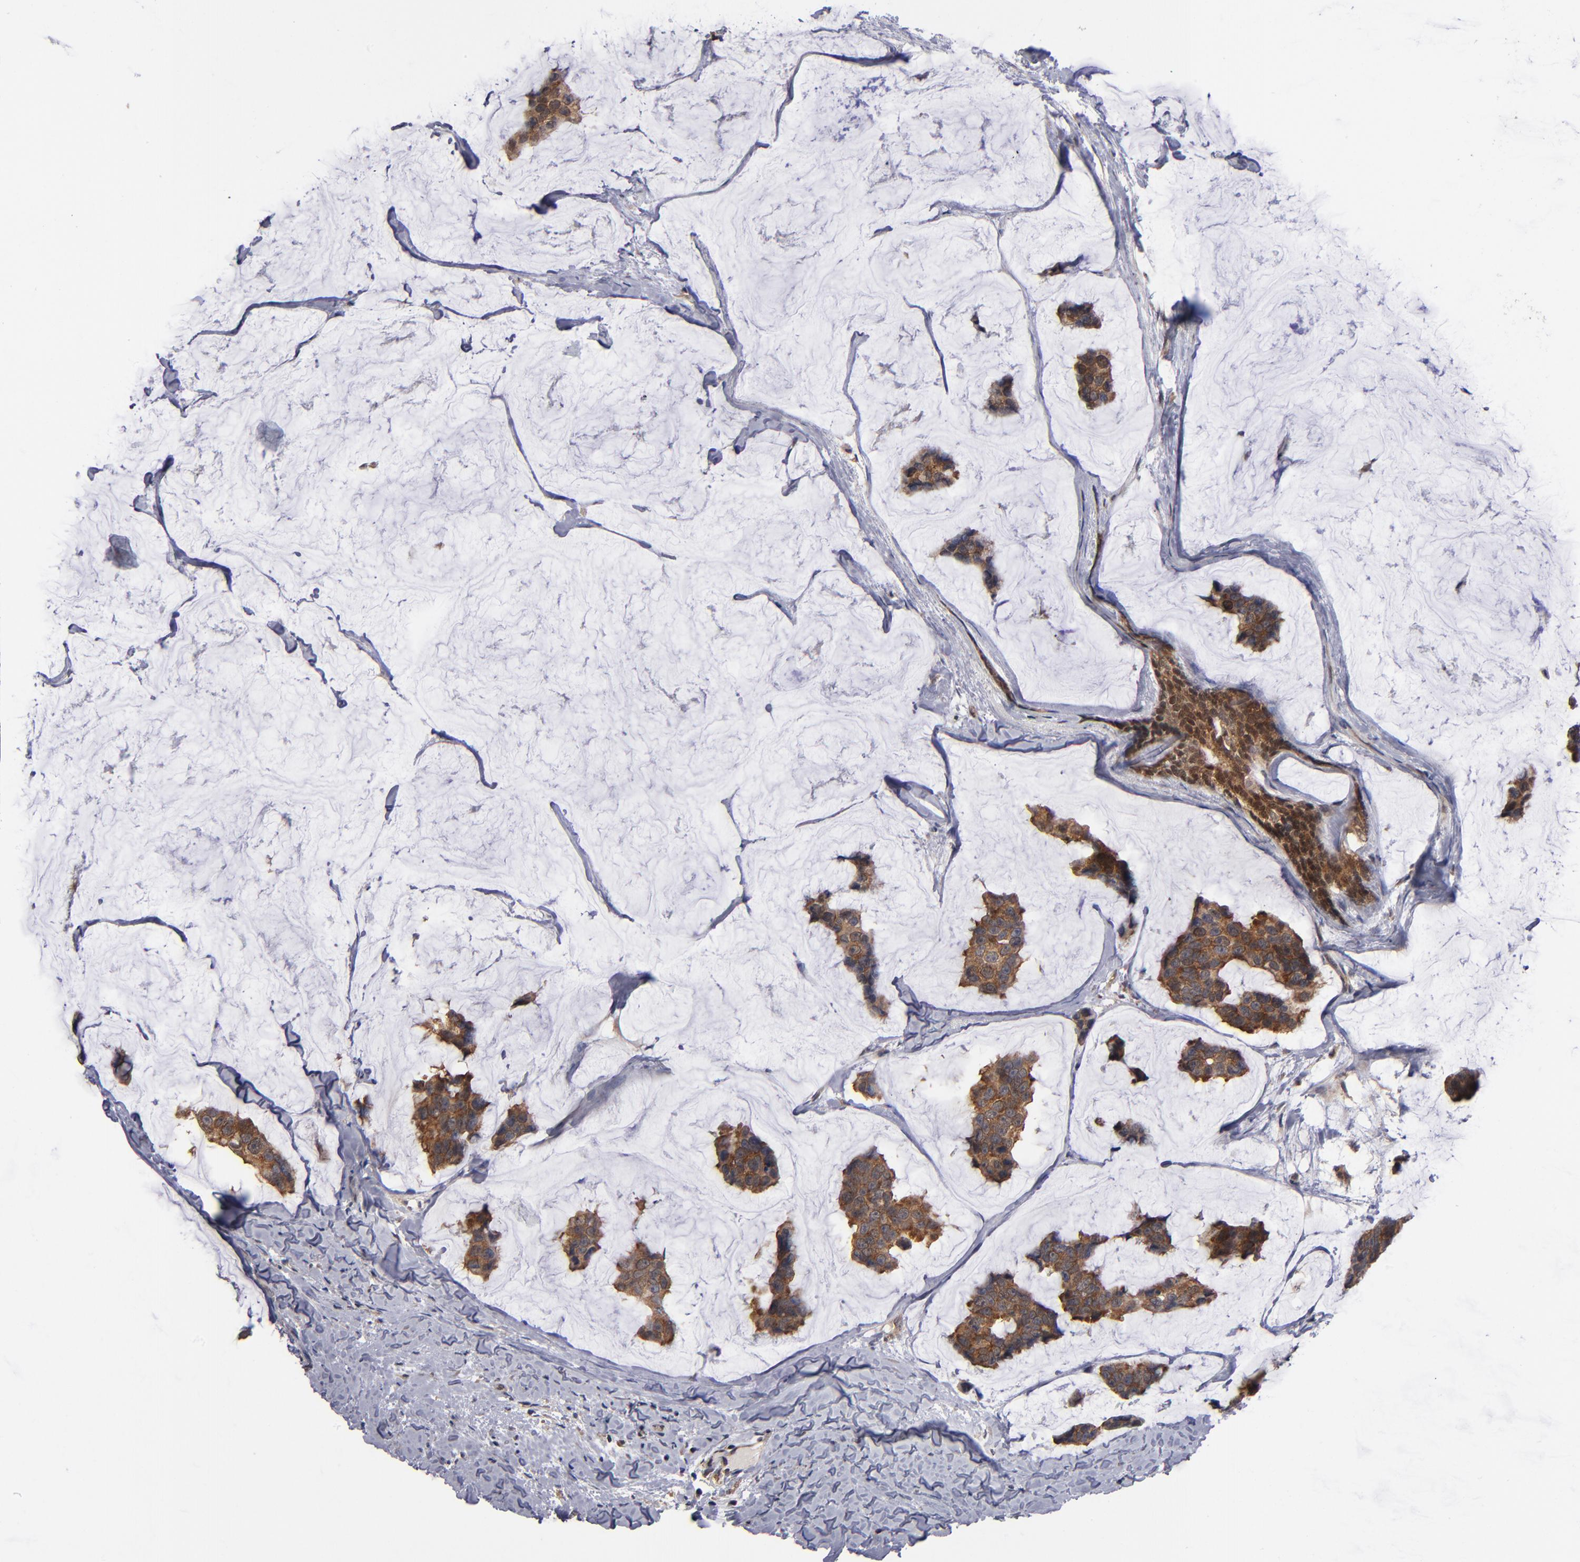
{"staining": {"intensity": "strong", "quantity": ">75%", "location": "cytoplasmic/membranous"}, "tissue": "breast cancer", "cell_type": "Tumor cells", "image_type": "cancer", "snomed": [{"axis": "morphology", "description": "Normal tissue, NOS"}, {"axis": "morphology", "description": "Duct carcinoma"}, {"axis": "topography", "description": "Breast"}], "caption": "Protein staining displays strong cytoplasmic/membranous positivity in about >75% of tumor cells in intraductal carcinoma (breast). (DAB (3,3'-diaminobenzidine) IHC, brown staining for protein, blue staining for nuclei).", "gene": "ALG13", "patient": {"sex": "female", "age": 50}}